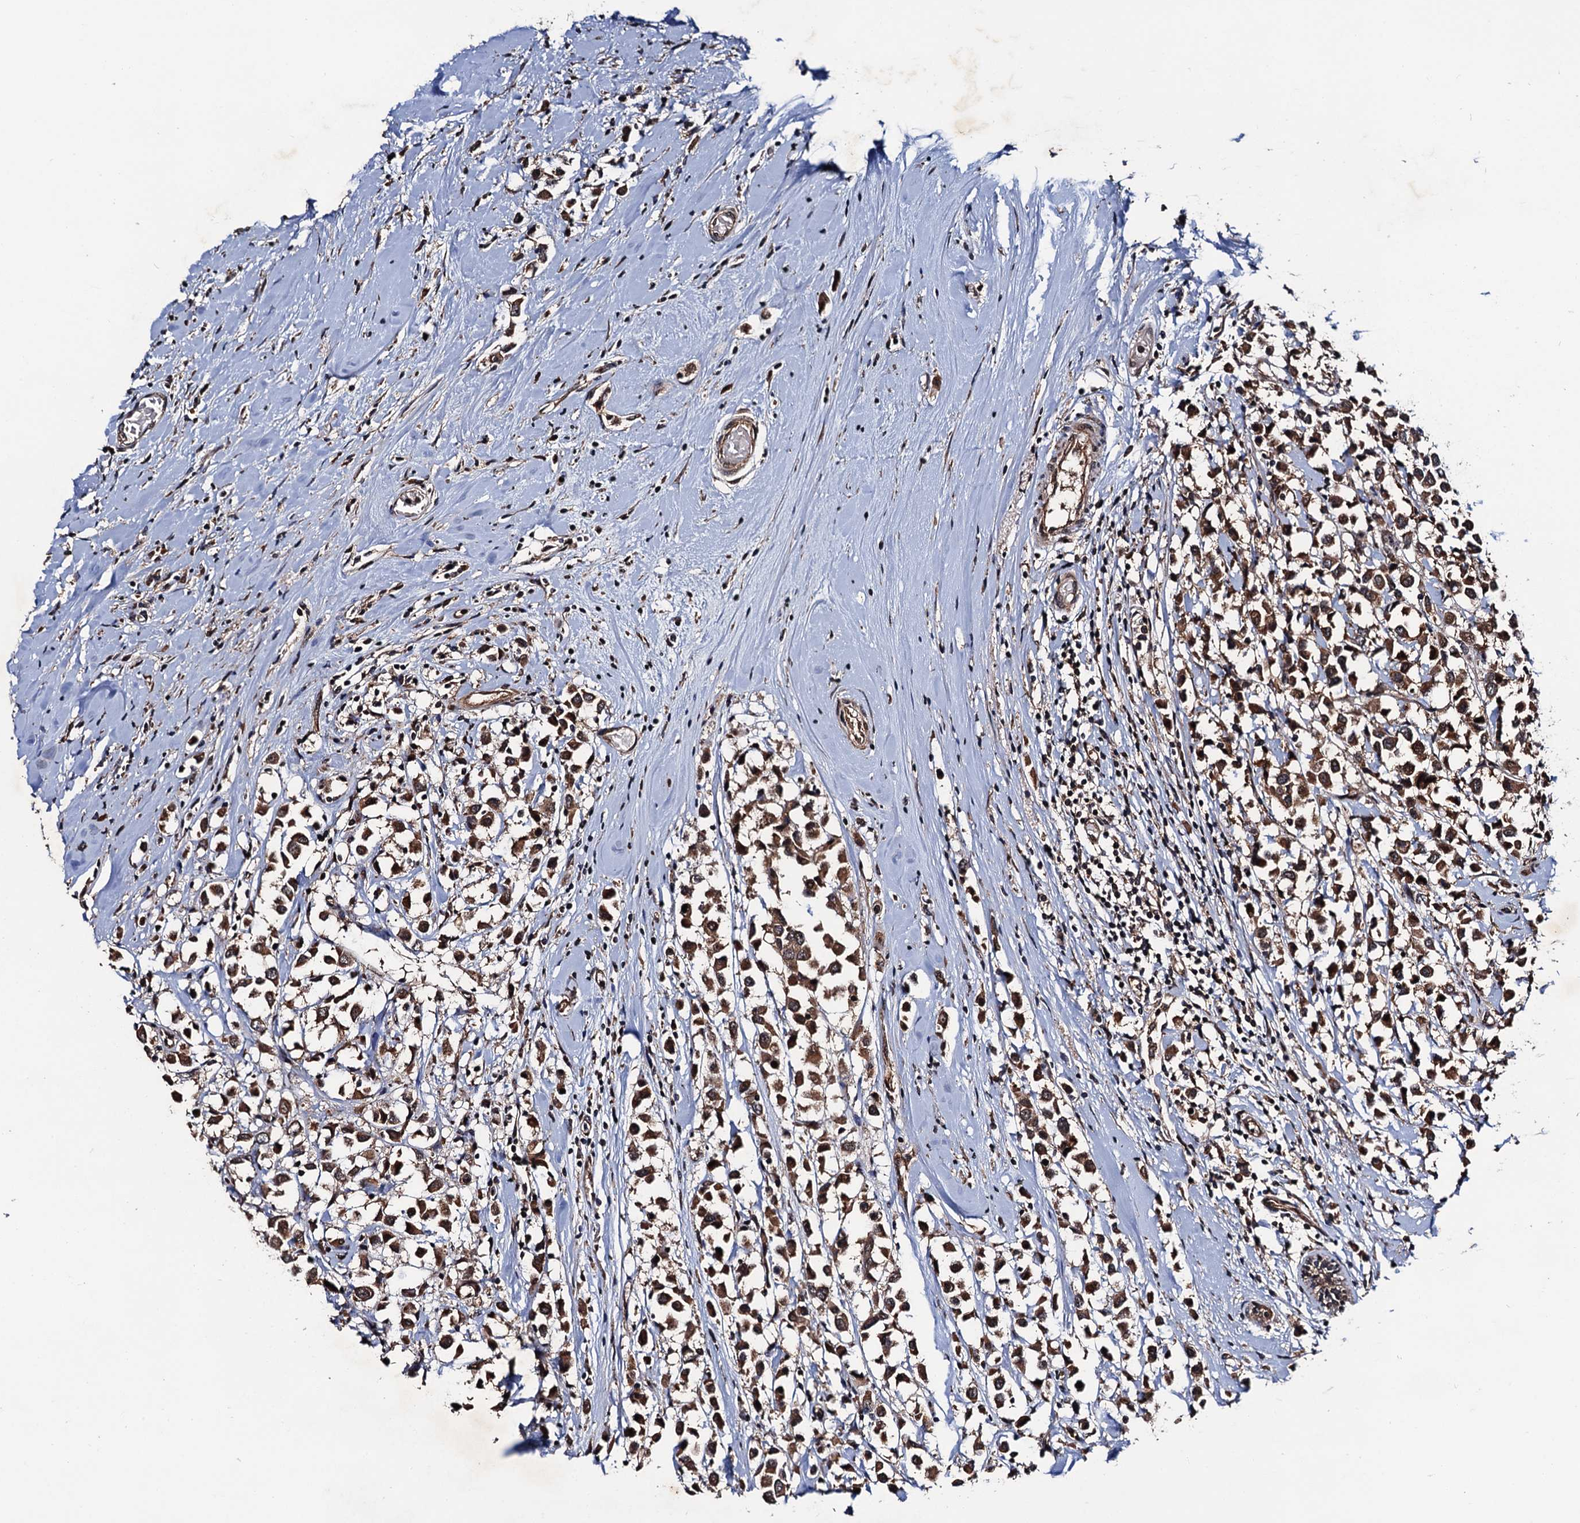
{"staining": {"intensity": "strong", "quantity": ">75%", "location": "cytoplasmic/membranous"}, "tissue": "breast cancer", "cell_type": "Tumor cells", "image_type": "cancer", "snomed": [{"axis": "morphology", "description": "Duct carcinoma"}, {"axis": "topography", "description": "Breast"}], "caption": "Protein staining of breast infiltrating ductal carcinoma tissue demonstrates strong cytoplasmic/membranous expression in about >75% of tumor cells.", "gene": "NAA16", "patient": {"sex": "female", "age": 61}}